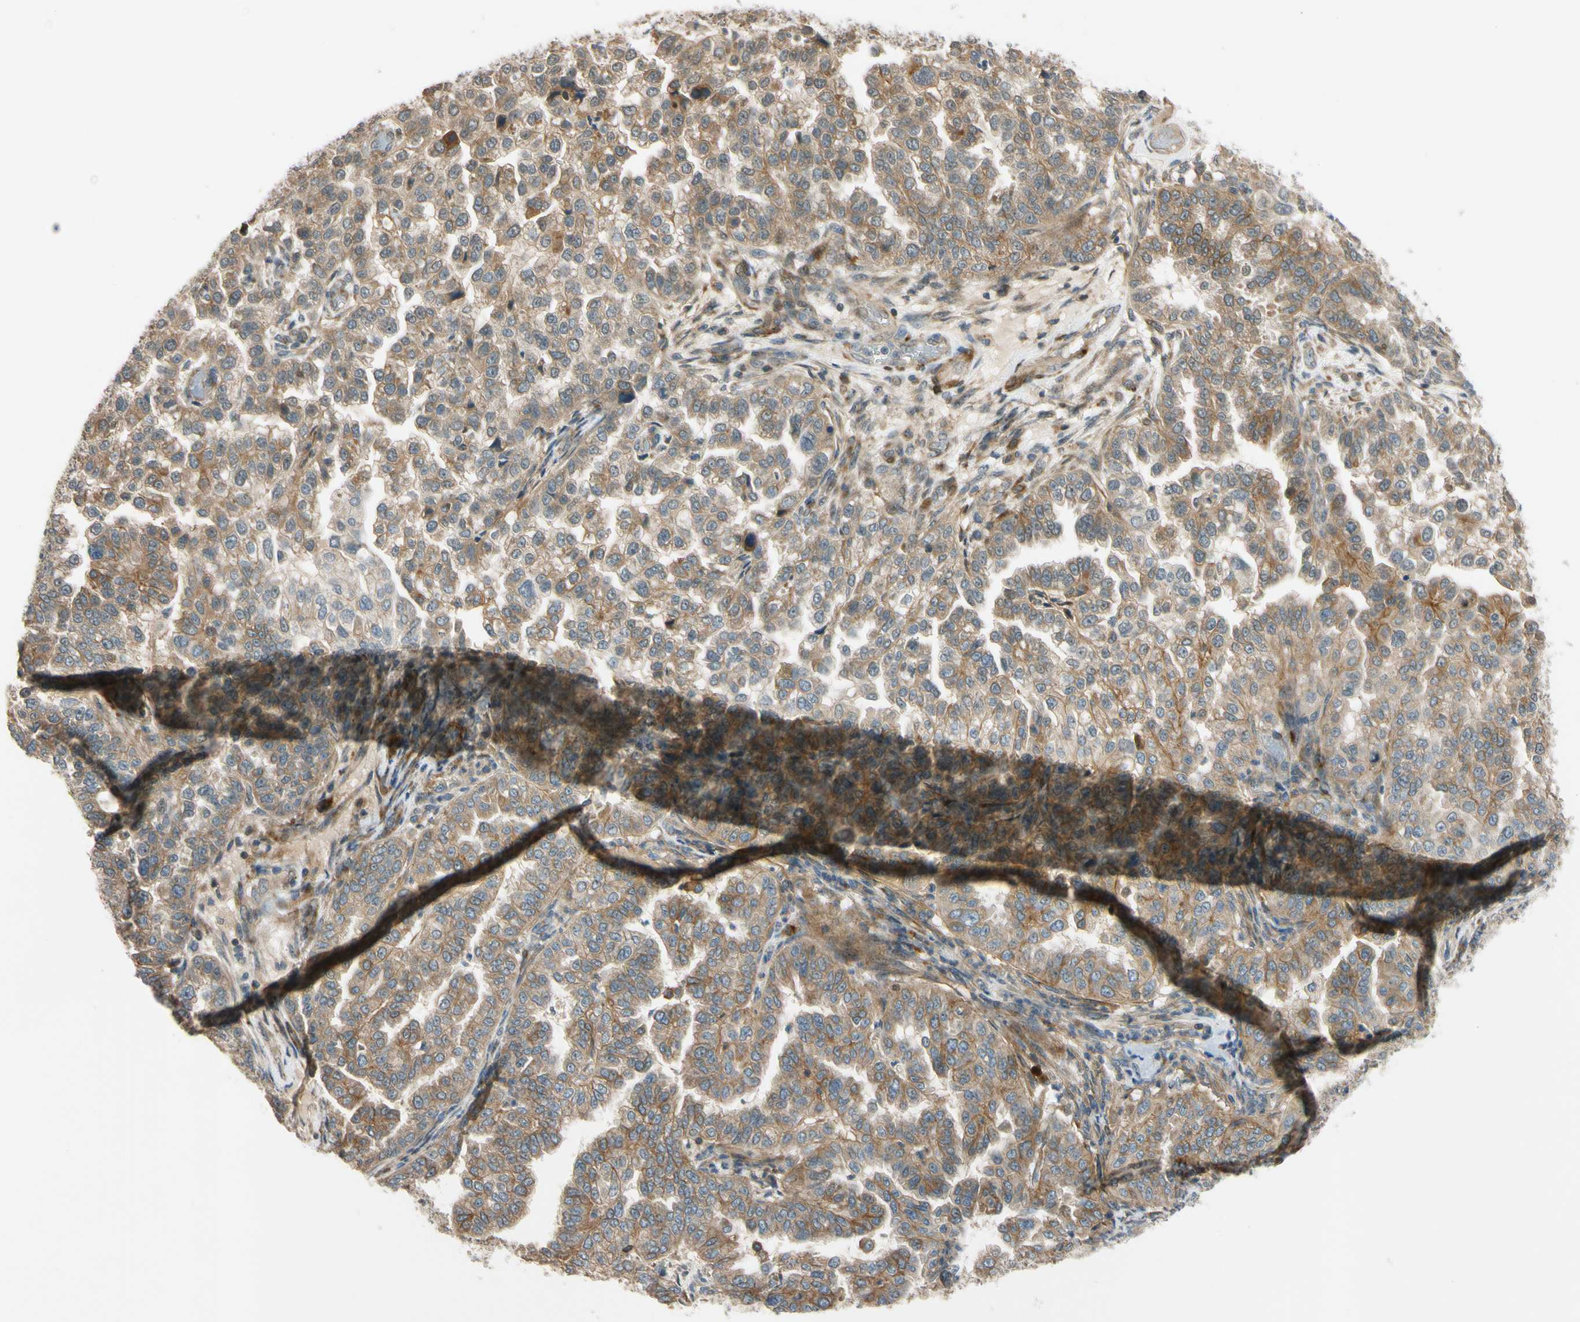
{"staining": {"intensity": "moderate", "quantity": ">75%", "location": "cytoplasmic/membranous"}, "tissue": "endometrial cancer", "cell_type": "Tumor cells", "image_type": "cancer", "snomed": [{"axis": "morphology", "description": "Adenocarcinoma, NOS"}, {"axis": "topography", "description": "Endometrium"}], "caption": "An image of human adenocarcinoma (endometrial) stained for a protein exhibits moderate cytoplasmic/membranous brown staining in tumor cells.", "gene": "MST1R", "patient": {"sex": "female", "age": 85}}